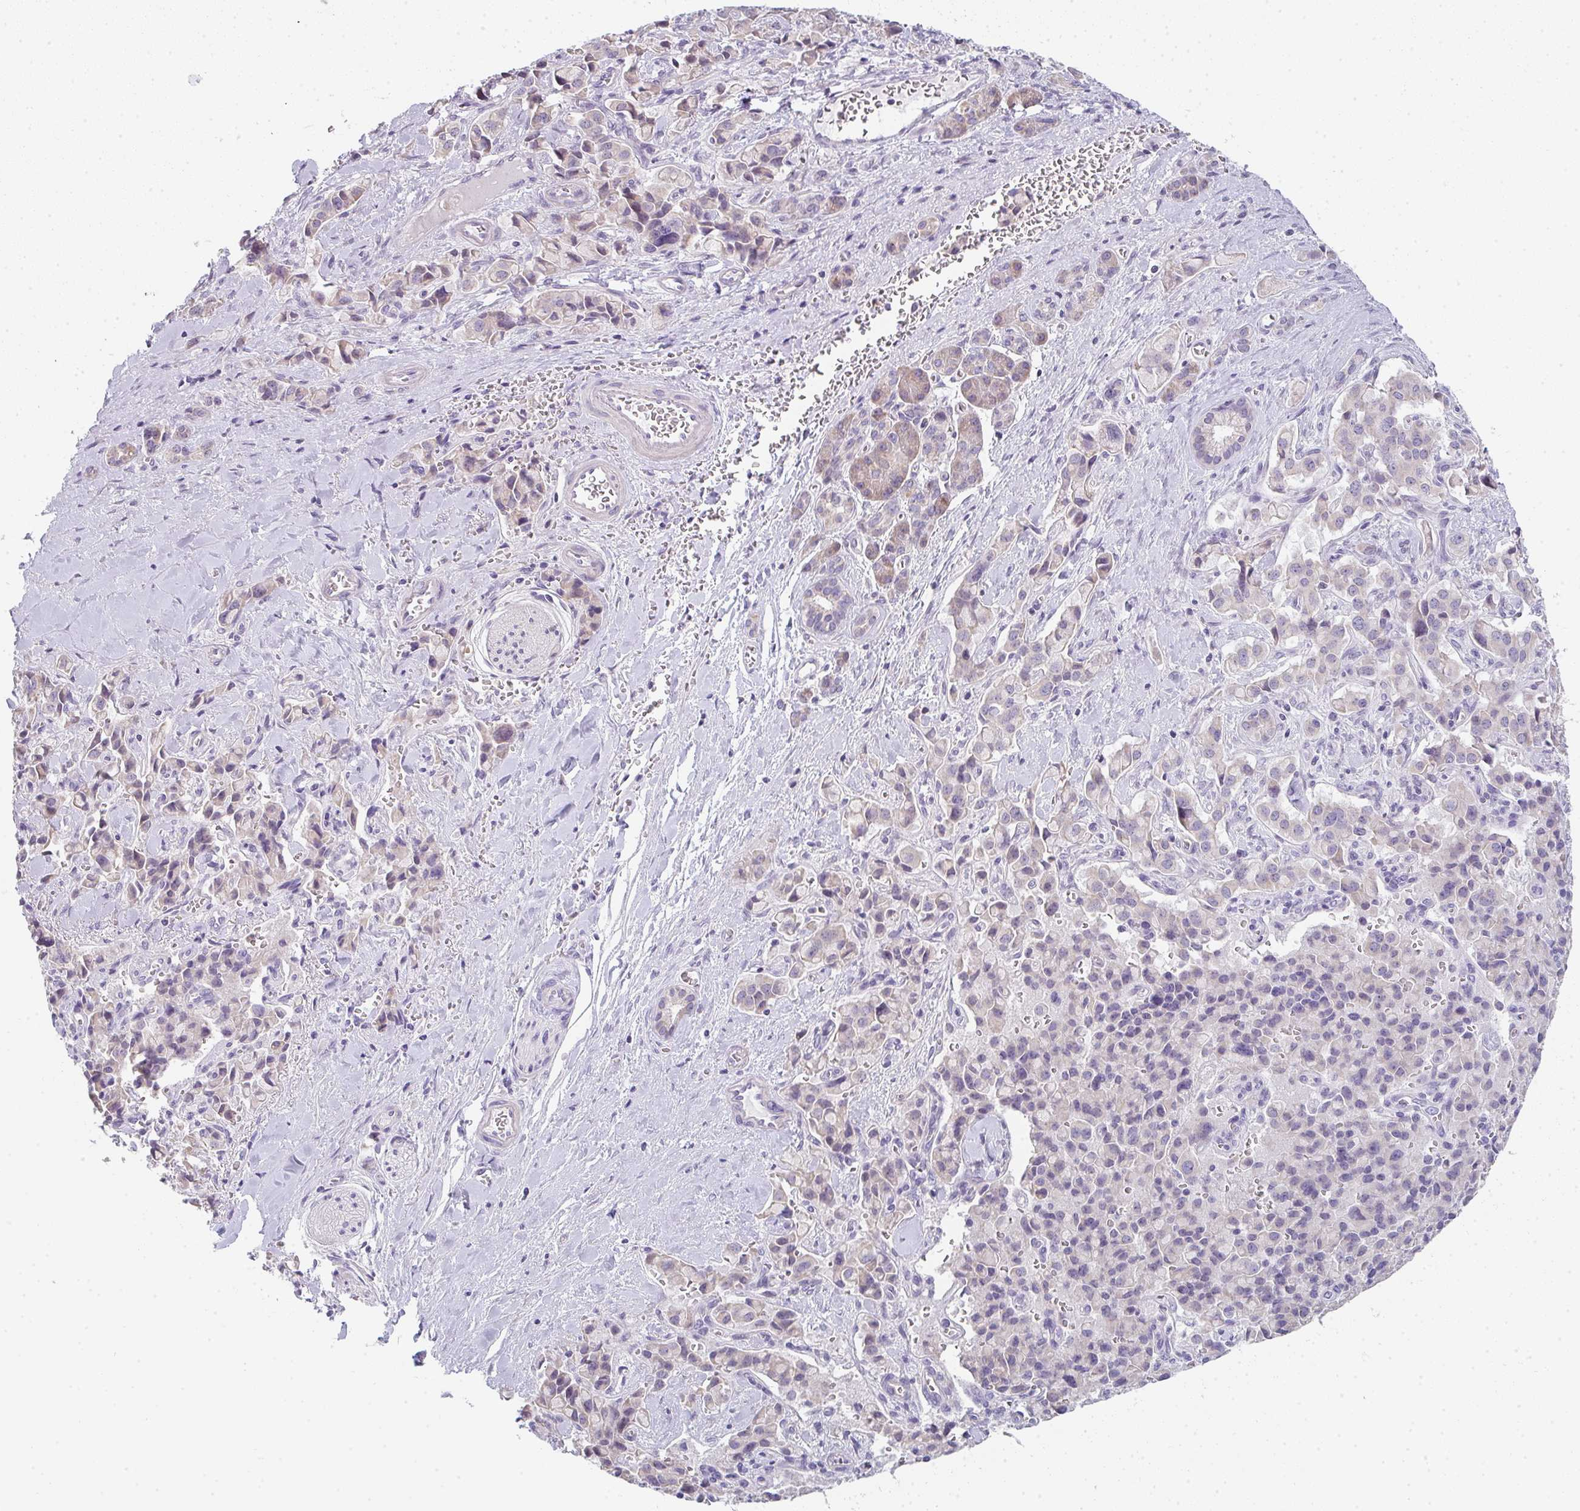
{"staining": {"intensity": "moderate", "quantity": "<25%", "location": "cytoplasmic/membranous"}, "tissue": "pancreatic cancer", "cell_type": "Tumor cells", "image_type": "cancer", "snomed": [{"axis": "morphology", "description": "Adenocarcinoma, NOS"}, {"axis": "topography", "description": "Pancreas"}], "caption": "Pancreatic cancer stained for a protein shows moderate cytoplasmic/membranous positivity in tumor cells. The staining was performed using DAB (3,3'-diaminobenzidine) to visualize the protein expression in brown, while the nuclei were stained in blue with hematoxylin (Magnification: 20x).", "gene": "CACNA1S", "patient": {"sex": "male", "age": 65}}